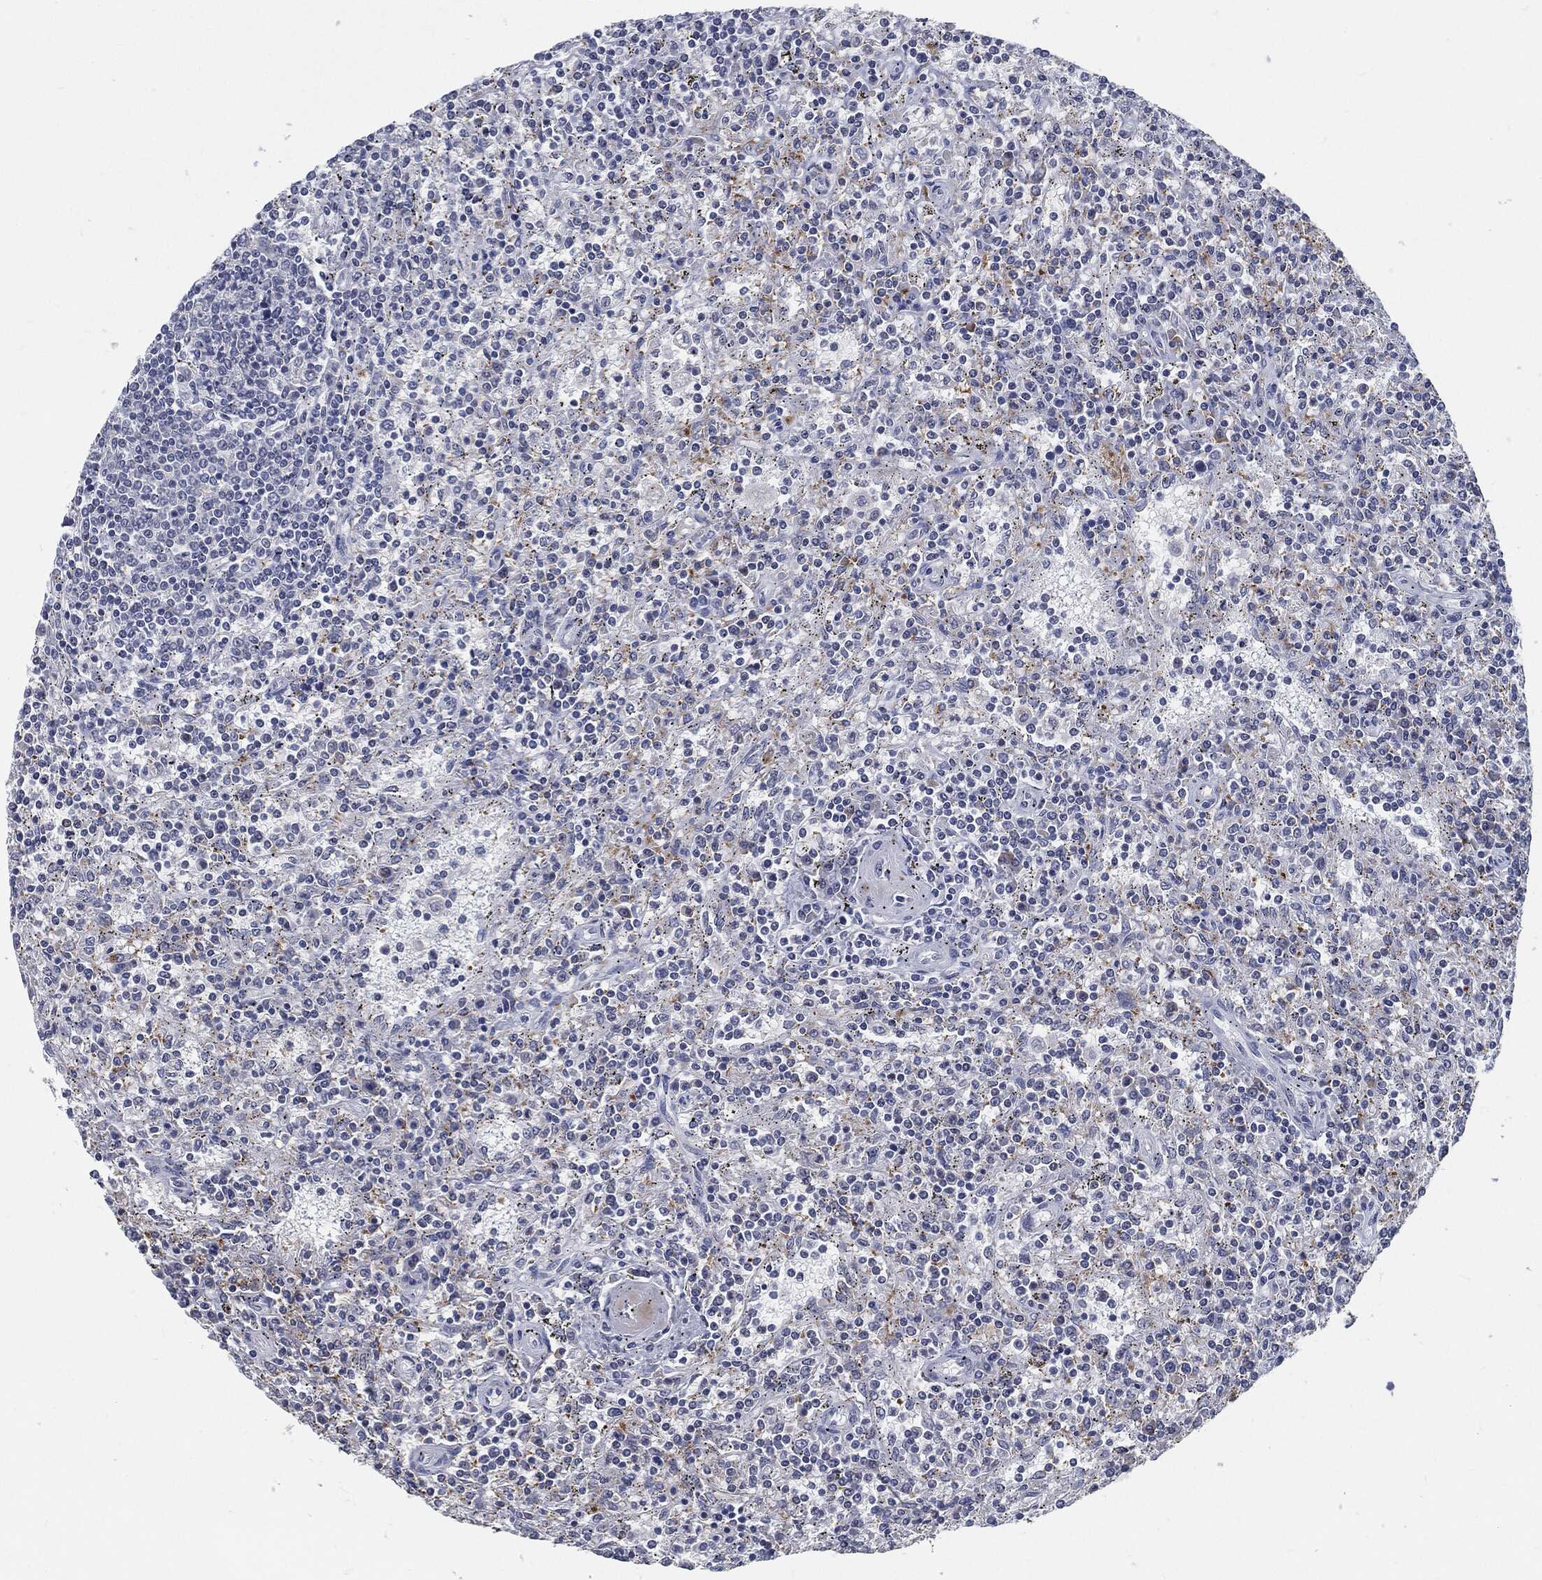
{"staining": {"intensity": "negative", "quantity": "none", "location": "none"}, "tissue": "lymphoma", "cell_type": "Tumor cells", "image_type": "cancer", "snomed": [{"axis": "morphology", "description": "Malignant lymphoma, non-Hodgkin's type, Low grade"}, {"axis": "topography", "description": "Spleen"}], "caption": "Tumor cells show no significant positivity in lymphoma. (Stains: DAB (3,3'-diaminobenzidine) IHC with hematoxylin counter stain, Microscopy: brightfield microscopy at high magnification).", "gene": "PROM1", "patient": {"sex": "male", "age": 62}}